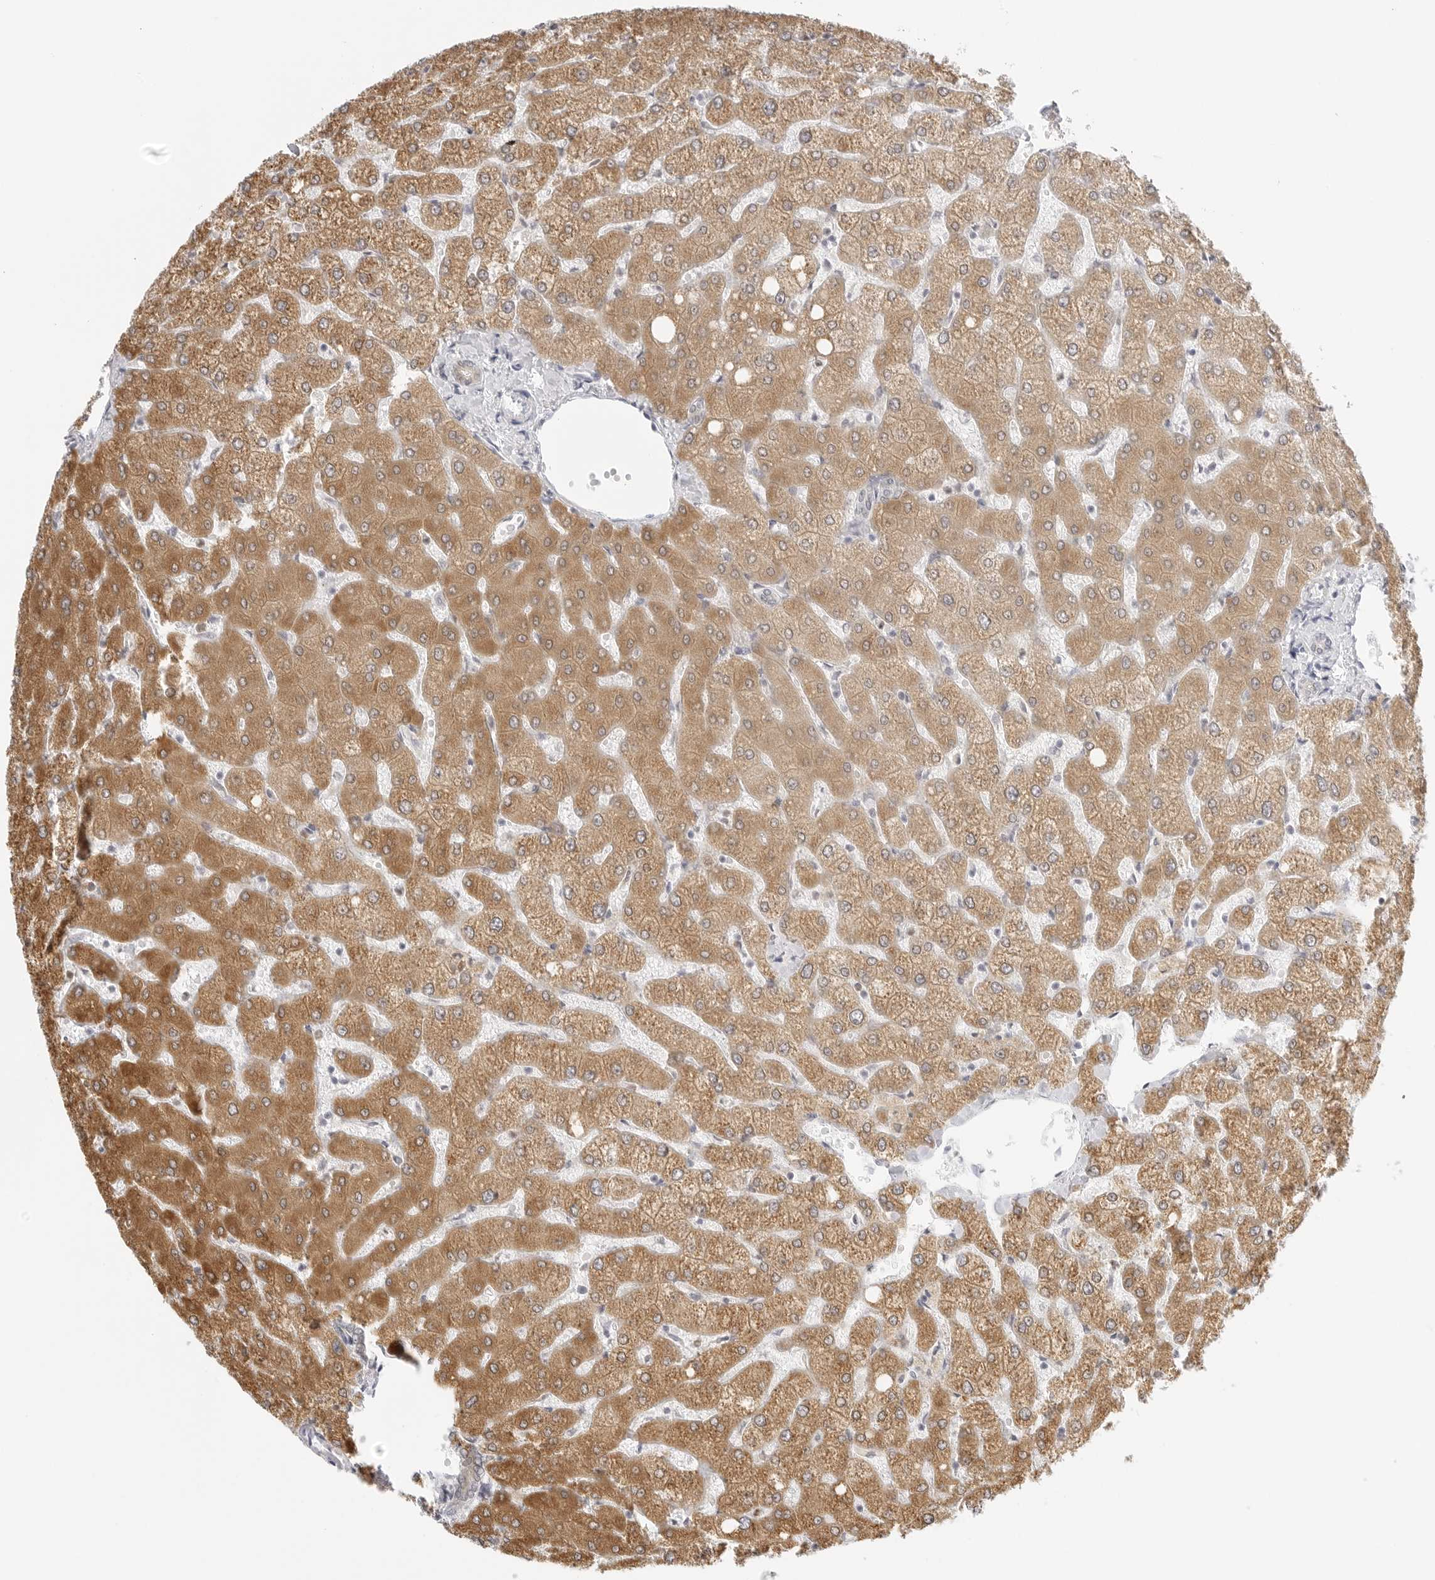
{"staining": {"intensity": "negative", "quantity": "none", "location": "none"}, "tissue": "liver", "cell_type": "Cholangiocytes", "image_type": "normal", "snomed": [{"axis": "morphology", "description": "Normal tissue, NOS"}, {"axis": "topography", "description": "Liver"}], "caption": "Protein analysis of normal liver shows no significant expression in cholangiocytes. (Stains: DAB (3,3'-diaminobenzidine) IHC with hematoxylin counter stain, Microscopy: brightfield microscopy at high magnification).", "gene": "THEM4", "patient": {"sex": "female", "age": 54}}